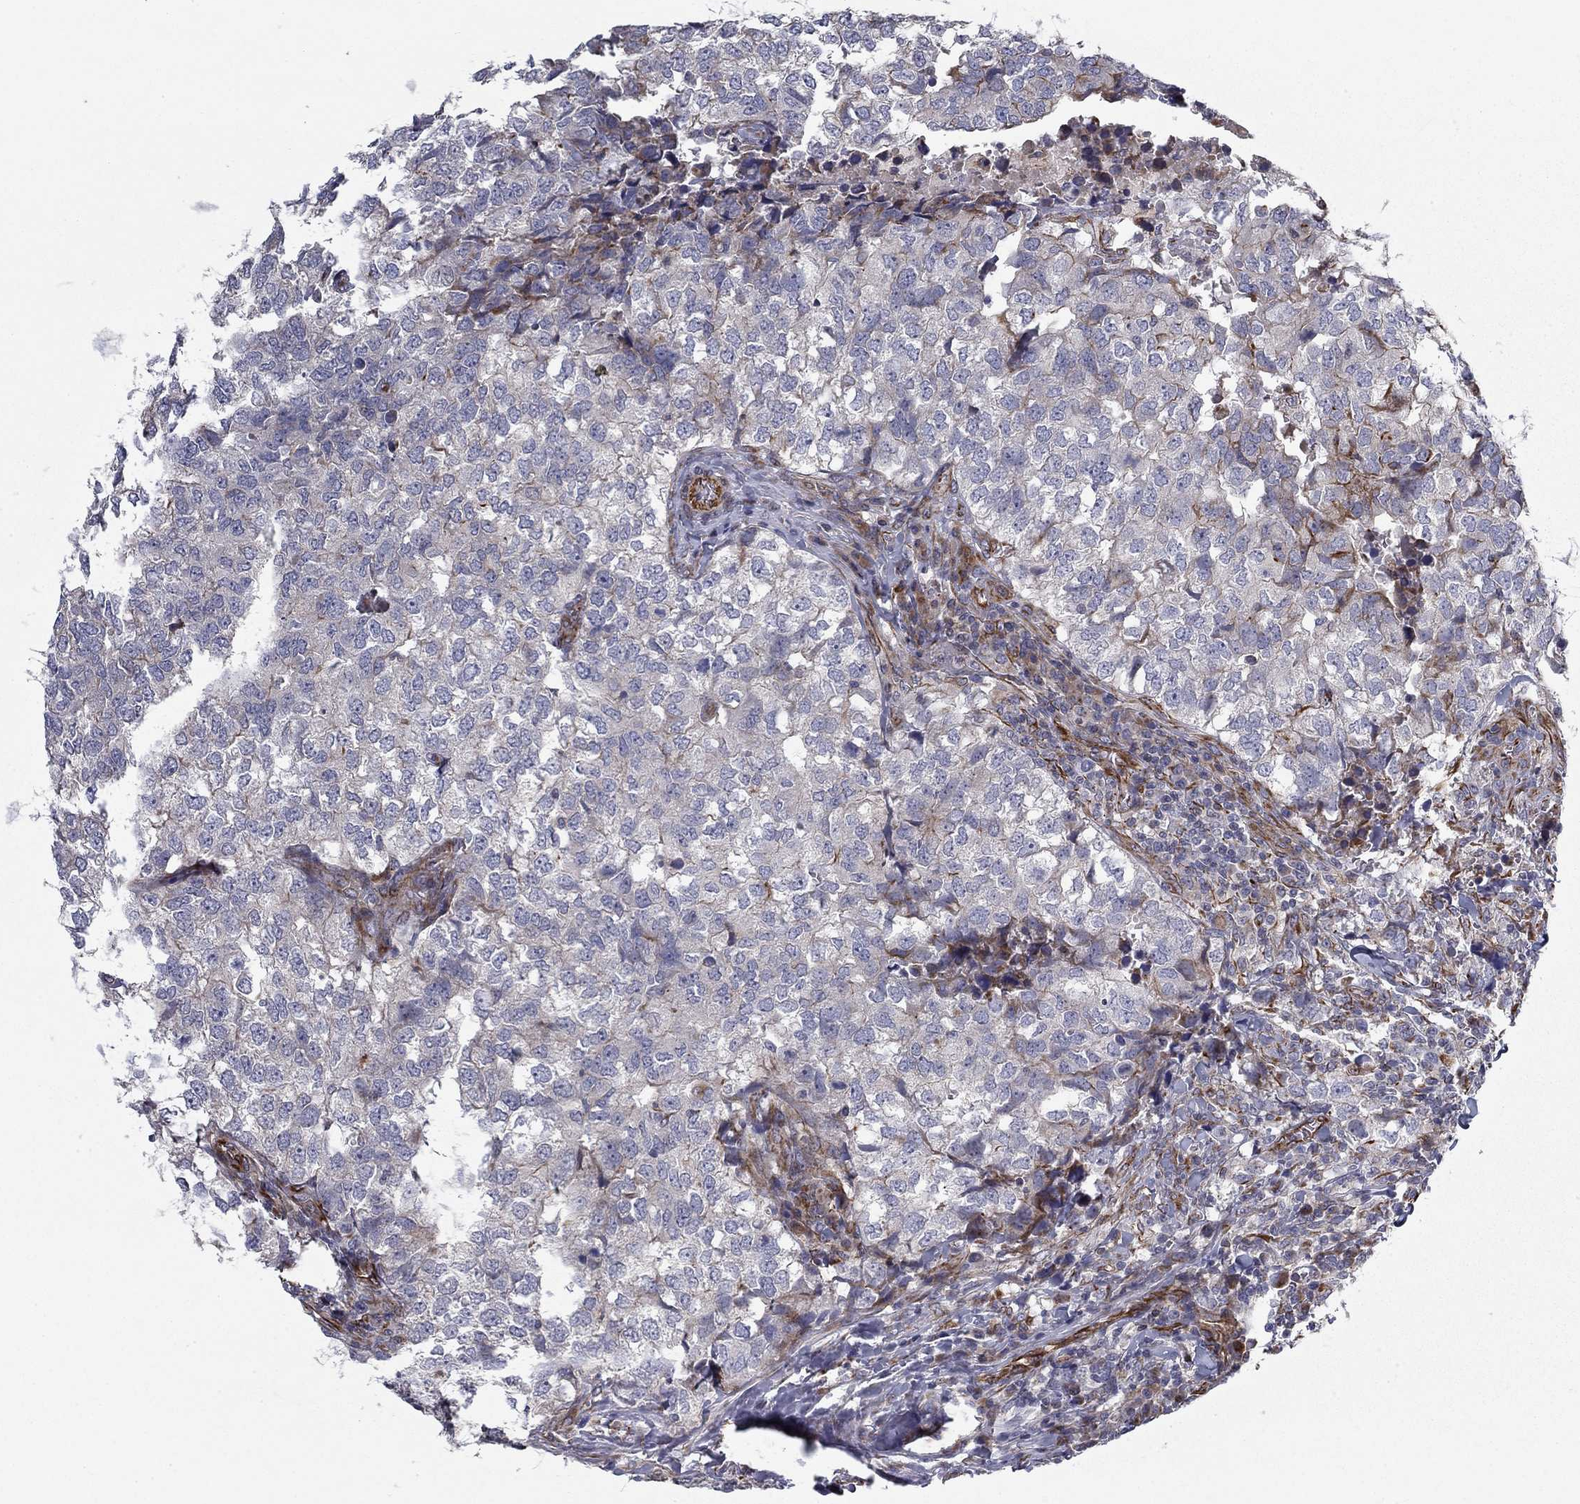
{"staining": {"intensity": "negative", "quantity": "none", "location": "none"}, "tissue": "breast cancer", "cell_type": "Tumor cells", "image_type": "cancer", "snomed": [{"axis": "morphology", "description": "Duct carcinoma"}, {"axis": "topography", "description": "Breast"}], "caption": "This is a photomicrograph of immunohistochemistry staining of breast cancer (invasive ductal carcinoma), which shows no positivity in tumor cells.", "gene": "CLSTN1", "patient": {"sex": "female", "age": 30}}